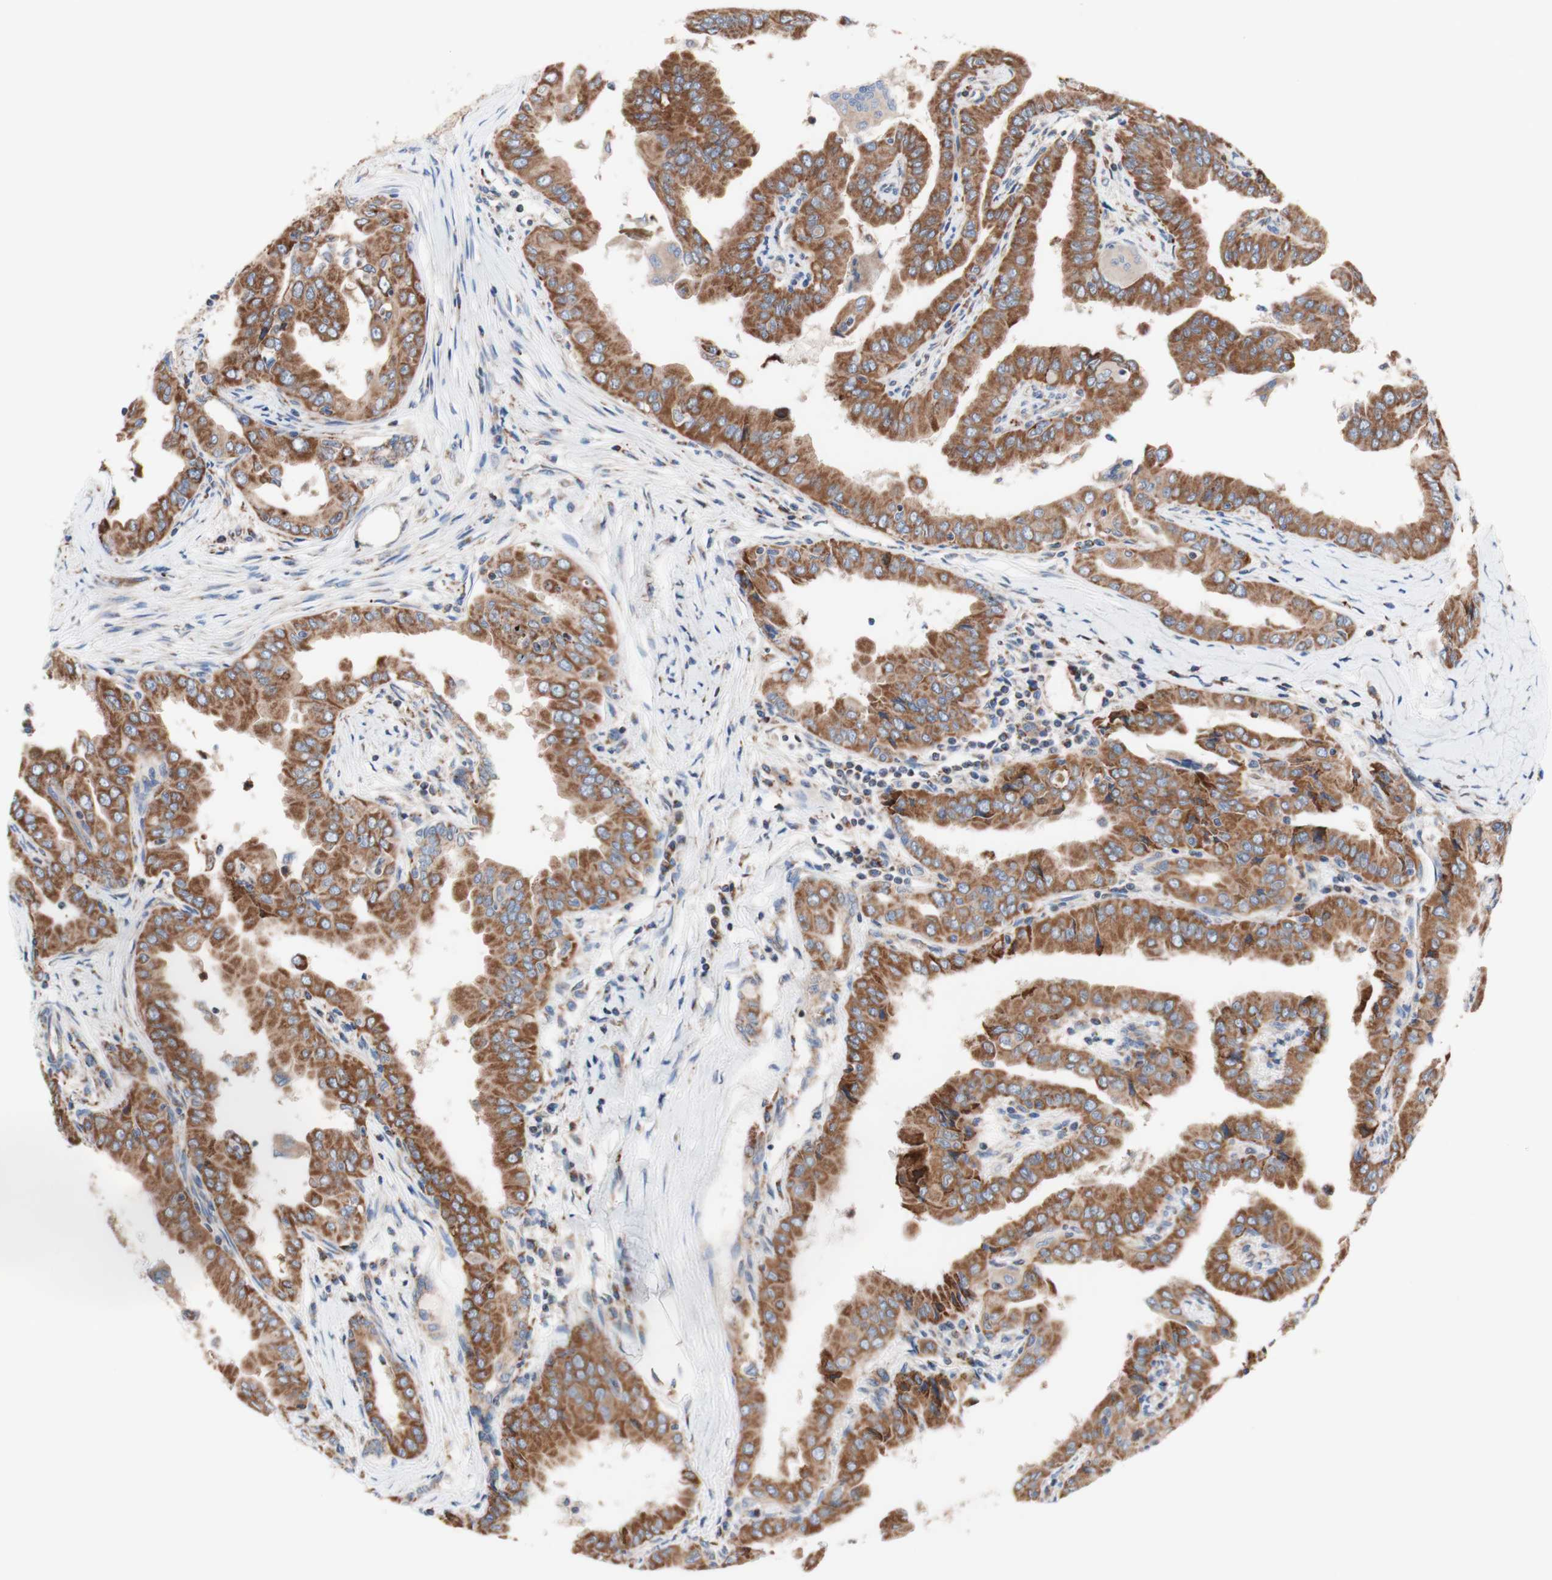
{"staining": {"intensity": "strong", "quantity": ">75%", "location": "cytoplasmic/membranous"}, "tissue": "thyroid cancer", "cell_type": "Tumor cells", "image_type": "cancer", "snomed": [{"axis": "morphology", "description": "Papillary adenocarcinoma, NOS"}, {"axis": "topography", "description": "Thyroid gland"}], "caption": "Human thyroid cancer stained with a brown dye exhibits strong cytoplasmic/membranous positive staining in about >75% of tumor cells.", "gene": "FMR1", "patient": {"sex": "male", "age": 33}}